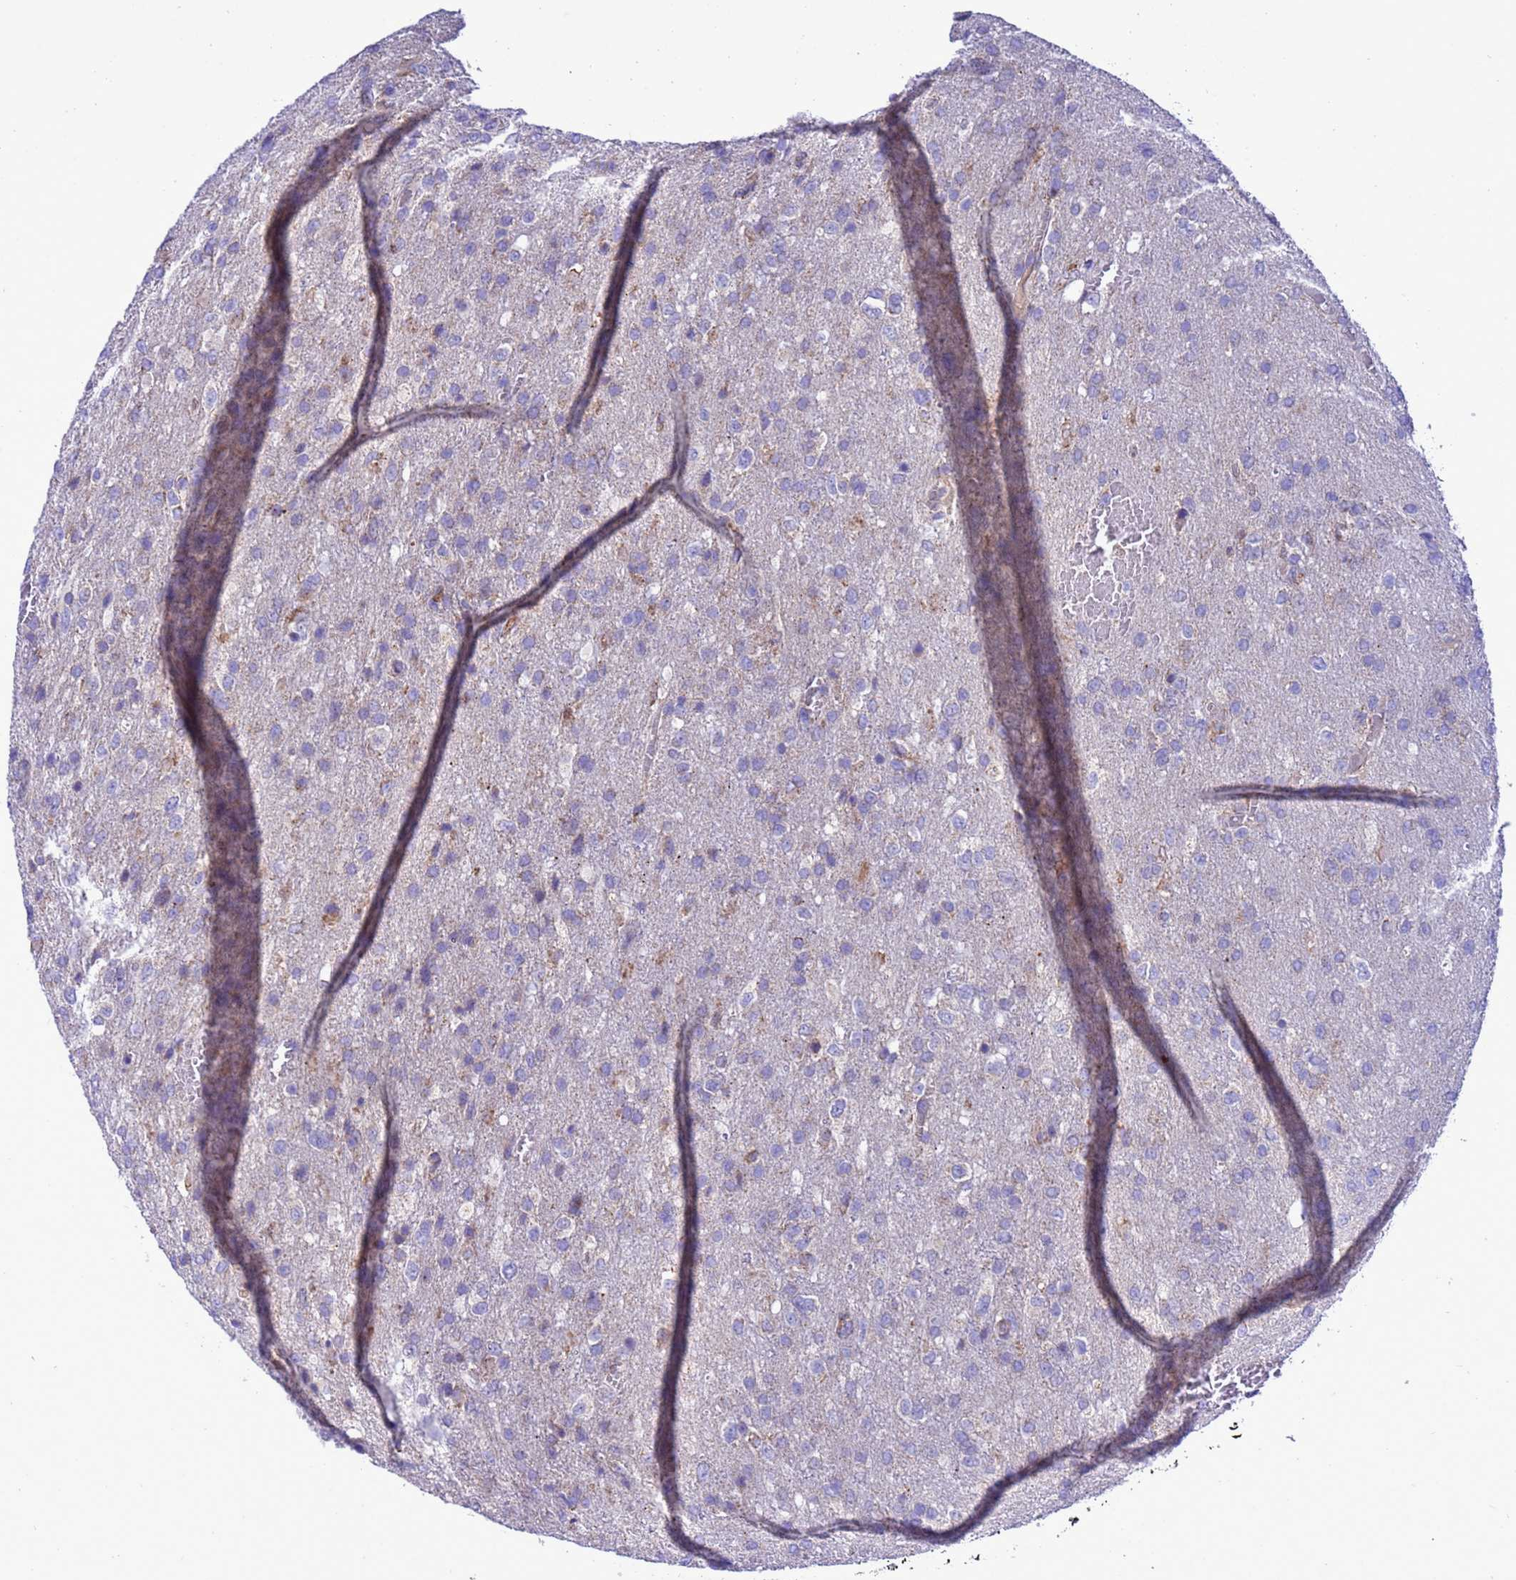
{"staining": {"intensity": "weak", "quantity": "<25%", "location": "cytoplasmic/membranous"}, "tissue": "glioma", "cell_type": "Tumor cells", "image_type": "cancer", "snomed": [{"axis": "morphology", "description": "Glioma, malignant, High grade"}, {"axis": "topography", "description": "Brain"}], "caption": "Immunohistochemical staining of malignant glioma (high-grade) shows no significant expression in tumor cells.", "gene": "CCDC191", "patient": {"sex": "female", "age": 74}}